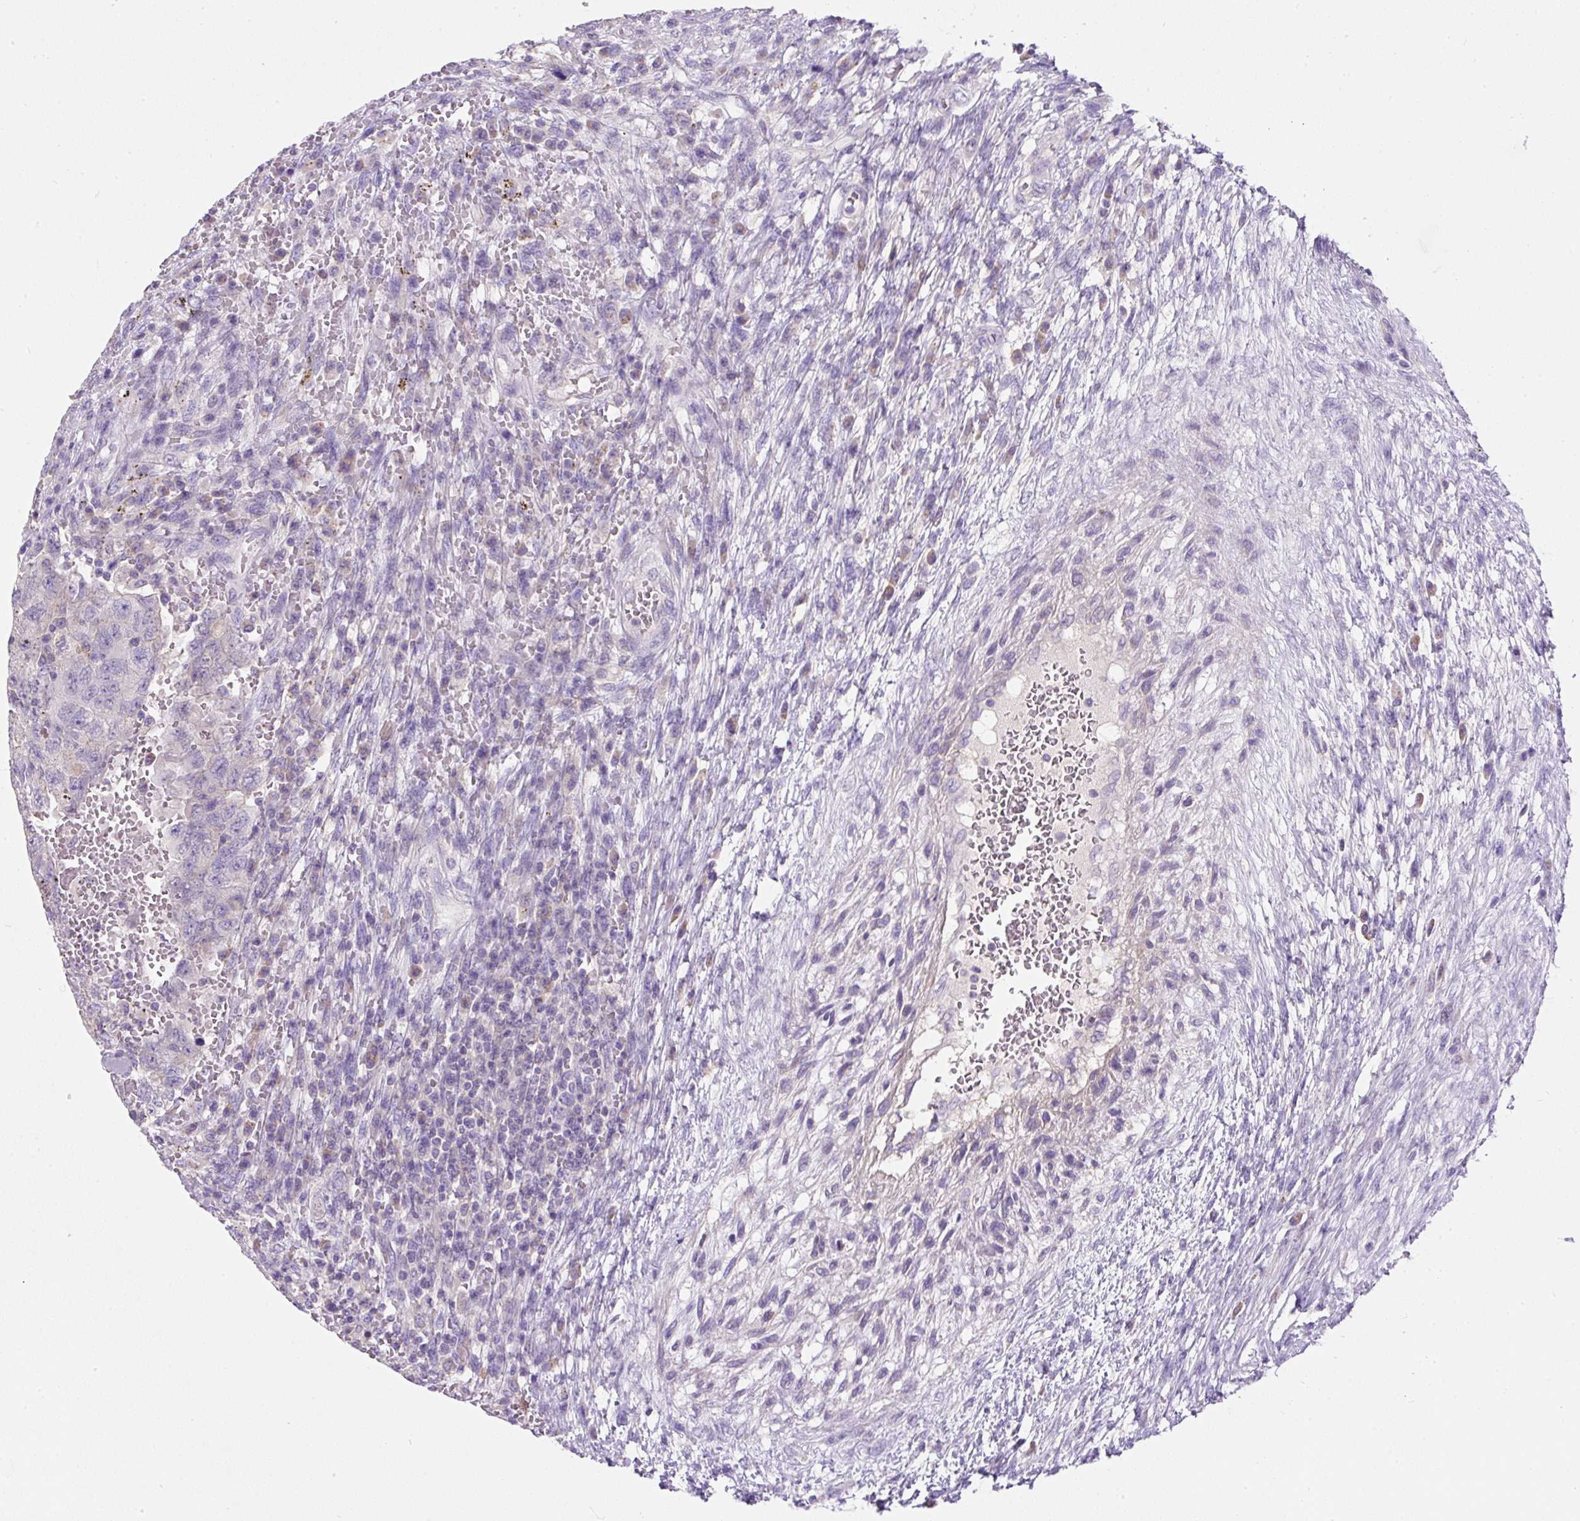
{"staining": {"intensity": "negative", "quantity": "none", "location": "none"}, "tissue": "testis cancer", "cell_type": "Tumor cells", "image_type": "cancer", "snomed": [{"axis": "morphology", "description": "Carcinoma, Embryonal, NOS"}, {"axis": "topography", "description": "Testis"}], "caption": "A high-resolution image shows immunohistochemistry staining of testis embryonal carcinoma, which displays no significant expression in tumor cells. (DAB (3,3'-diaminobenzidine) immunohistochemistry with hematoxylin counter stain).", "gene": "SUSD5", "patient": {"sex": "male", "age": 26}}